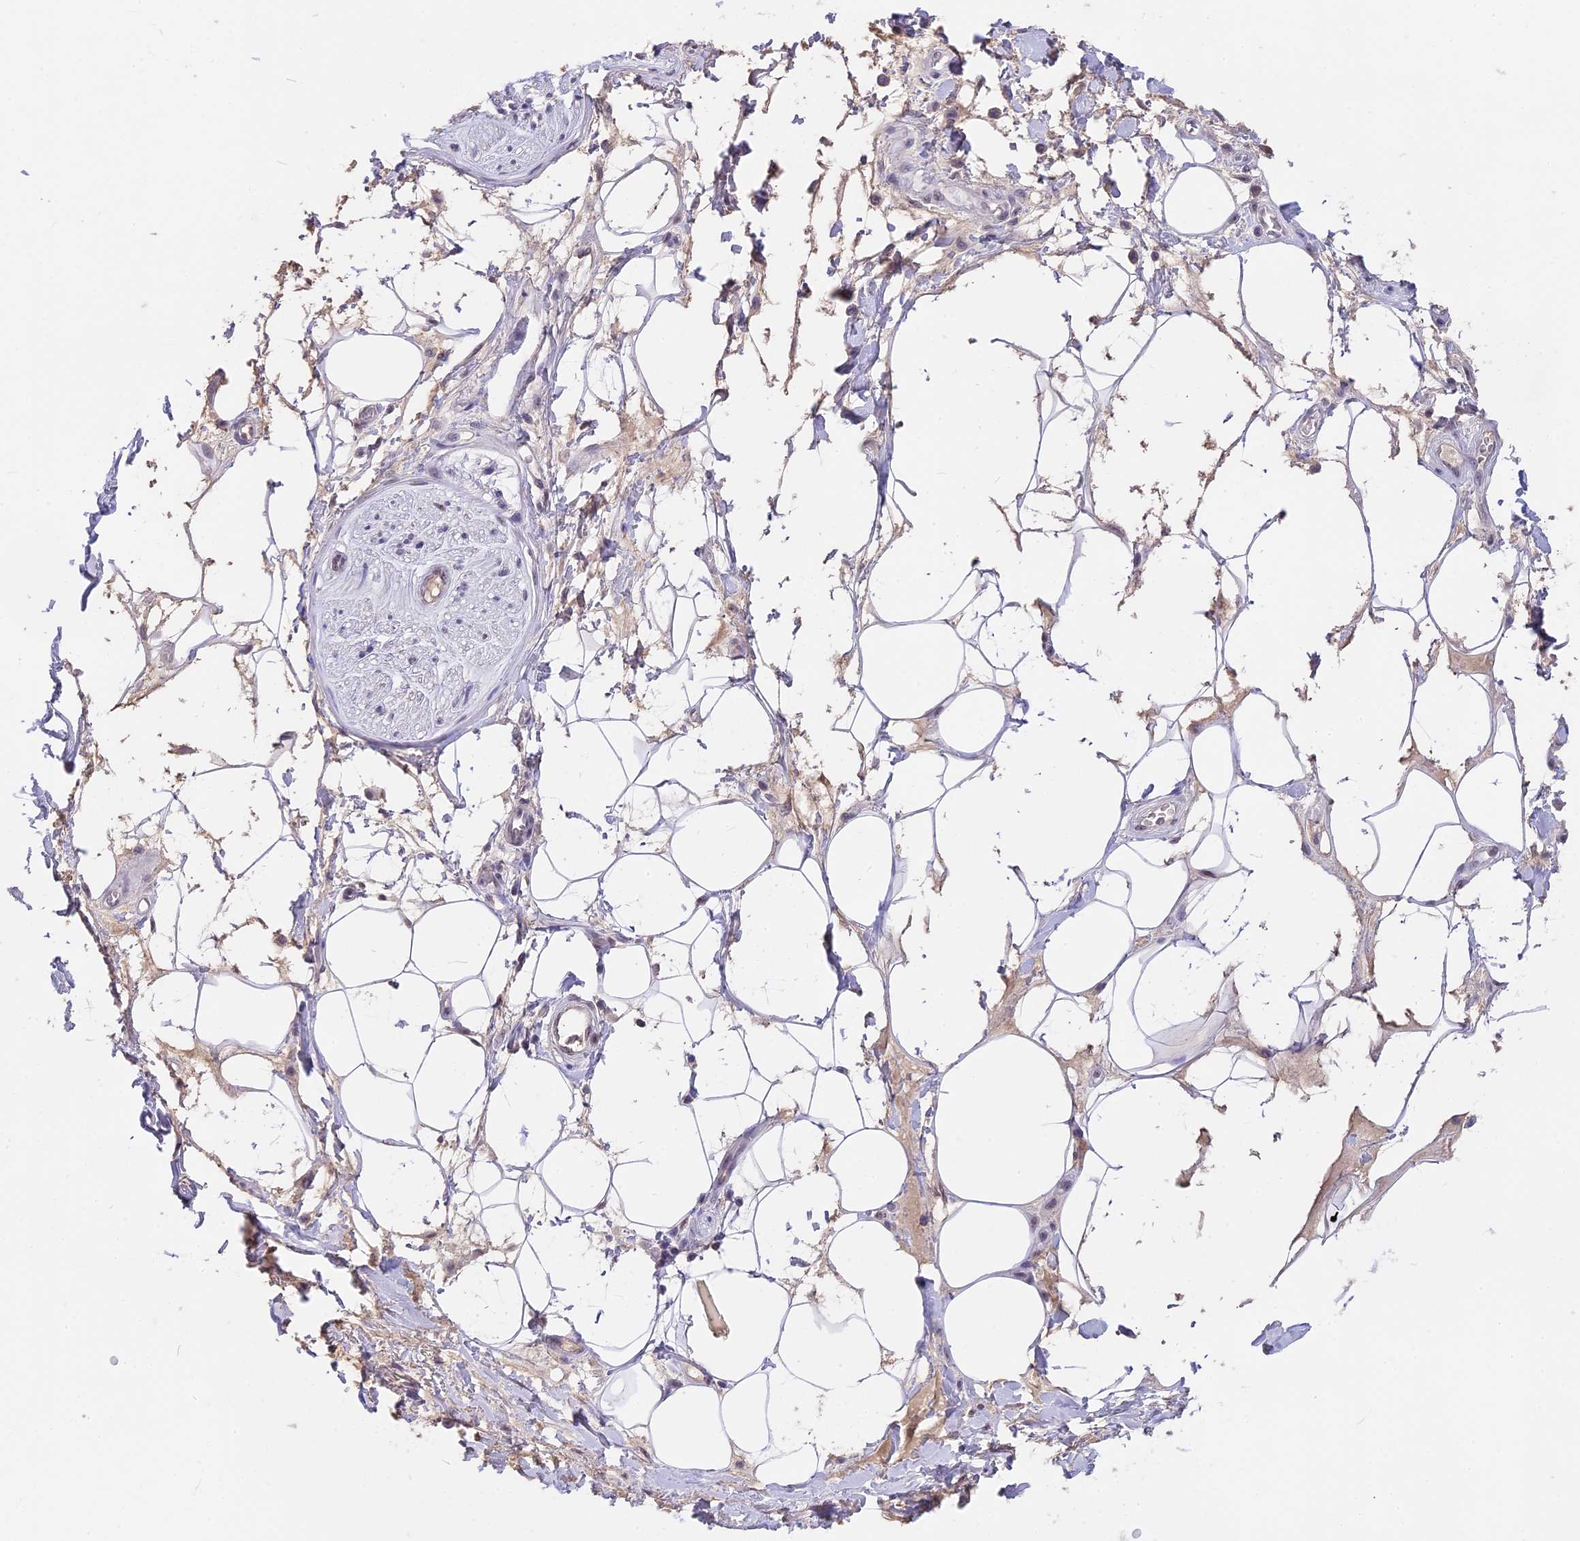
{"staining": {"intensity": "negative", "quantity": "none", "location": "none"}, "tissue": "adipose tissue", "cell_type": "Adipocytes", "image_type": "normal", "snomed": [{"axis": "morphology", "description": "Normal tissue, NOS"}, {"axis": "morphology", "description": "Adenocarcinoma, NOS"}, {"axis": "topography", "description": "Rectum"}, {"axis": "topography", "description": "Vagina"}, {"axis": "topography", "description": "Peripheral nerve tissue"}], "caption": "This histopathology image is of normal adipose tissue stained with immunohistochemistry (IHC) to label a protein in brown with the nuclei are counter-stained blue. There is no expression in adipocytes.", "gene": "SETD2", "patient": {"sex": "female", "age": 71}}